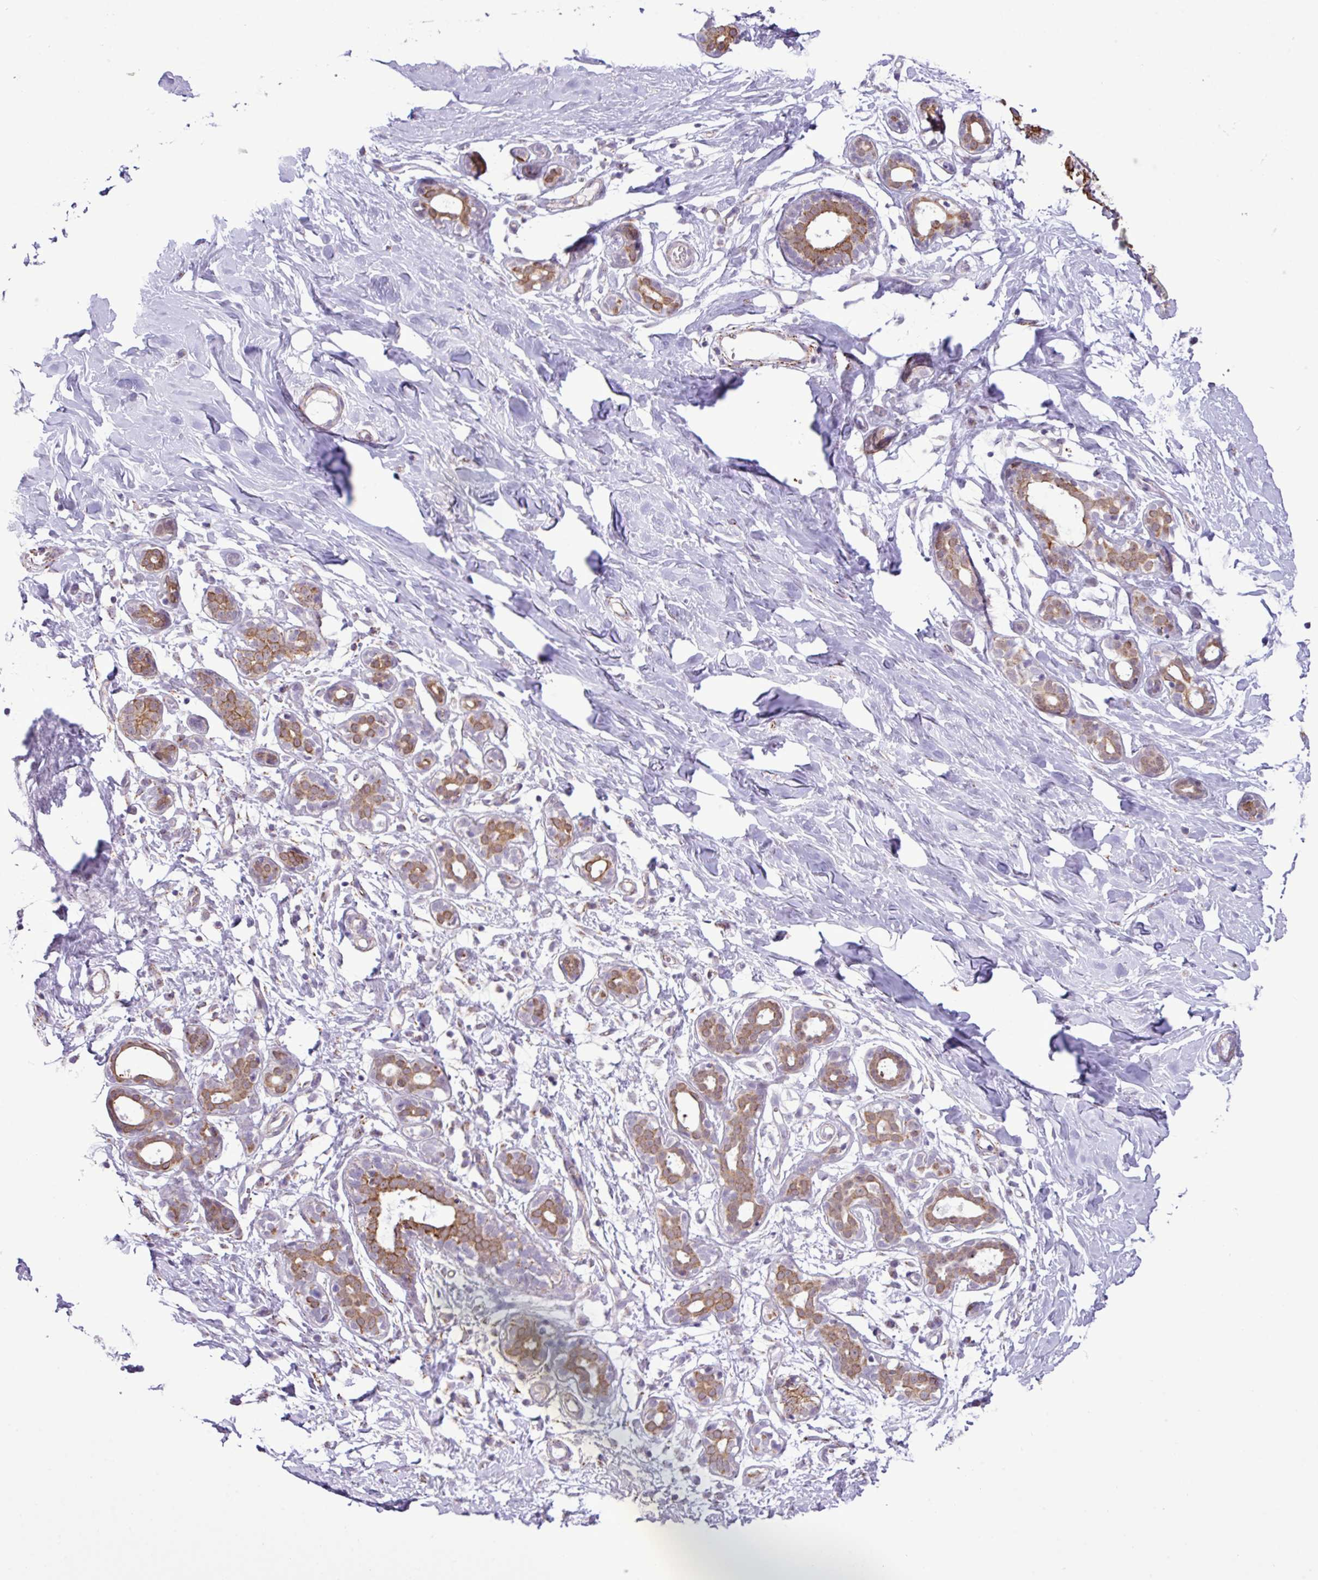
{"staining": {"intensity": "negative", "quantity": "none", "location": "none"}, "tissue": "breast", "cell_type": "Adipocytes", "image_type": "normal", "snomed": [{"axis": "morphology", "description": "Normal tissue, NOS"}, {"axis": "topography", "description": "Breast"}], "caption": "High power microscopy histopathology image of an immunohistochemistry (IHC) micrograph of unremarkable breast, revealing no significant staining in adipocytes. (DAB immunohistochemistry, high magnification).", "gene": "SGPP1", "patient": {"sex": "female", "age": 27}}